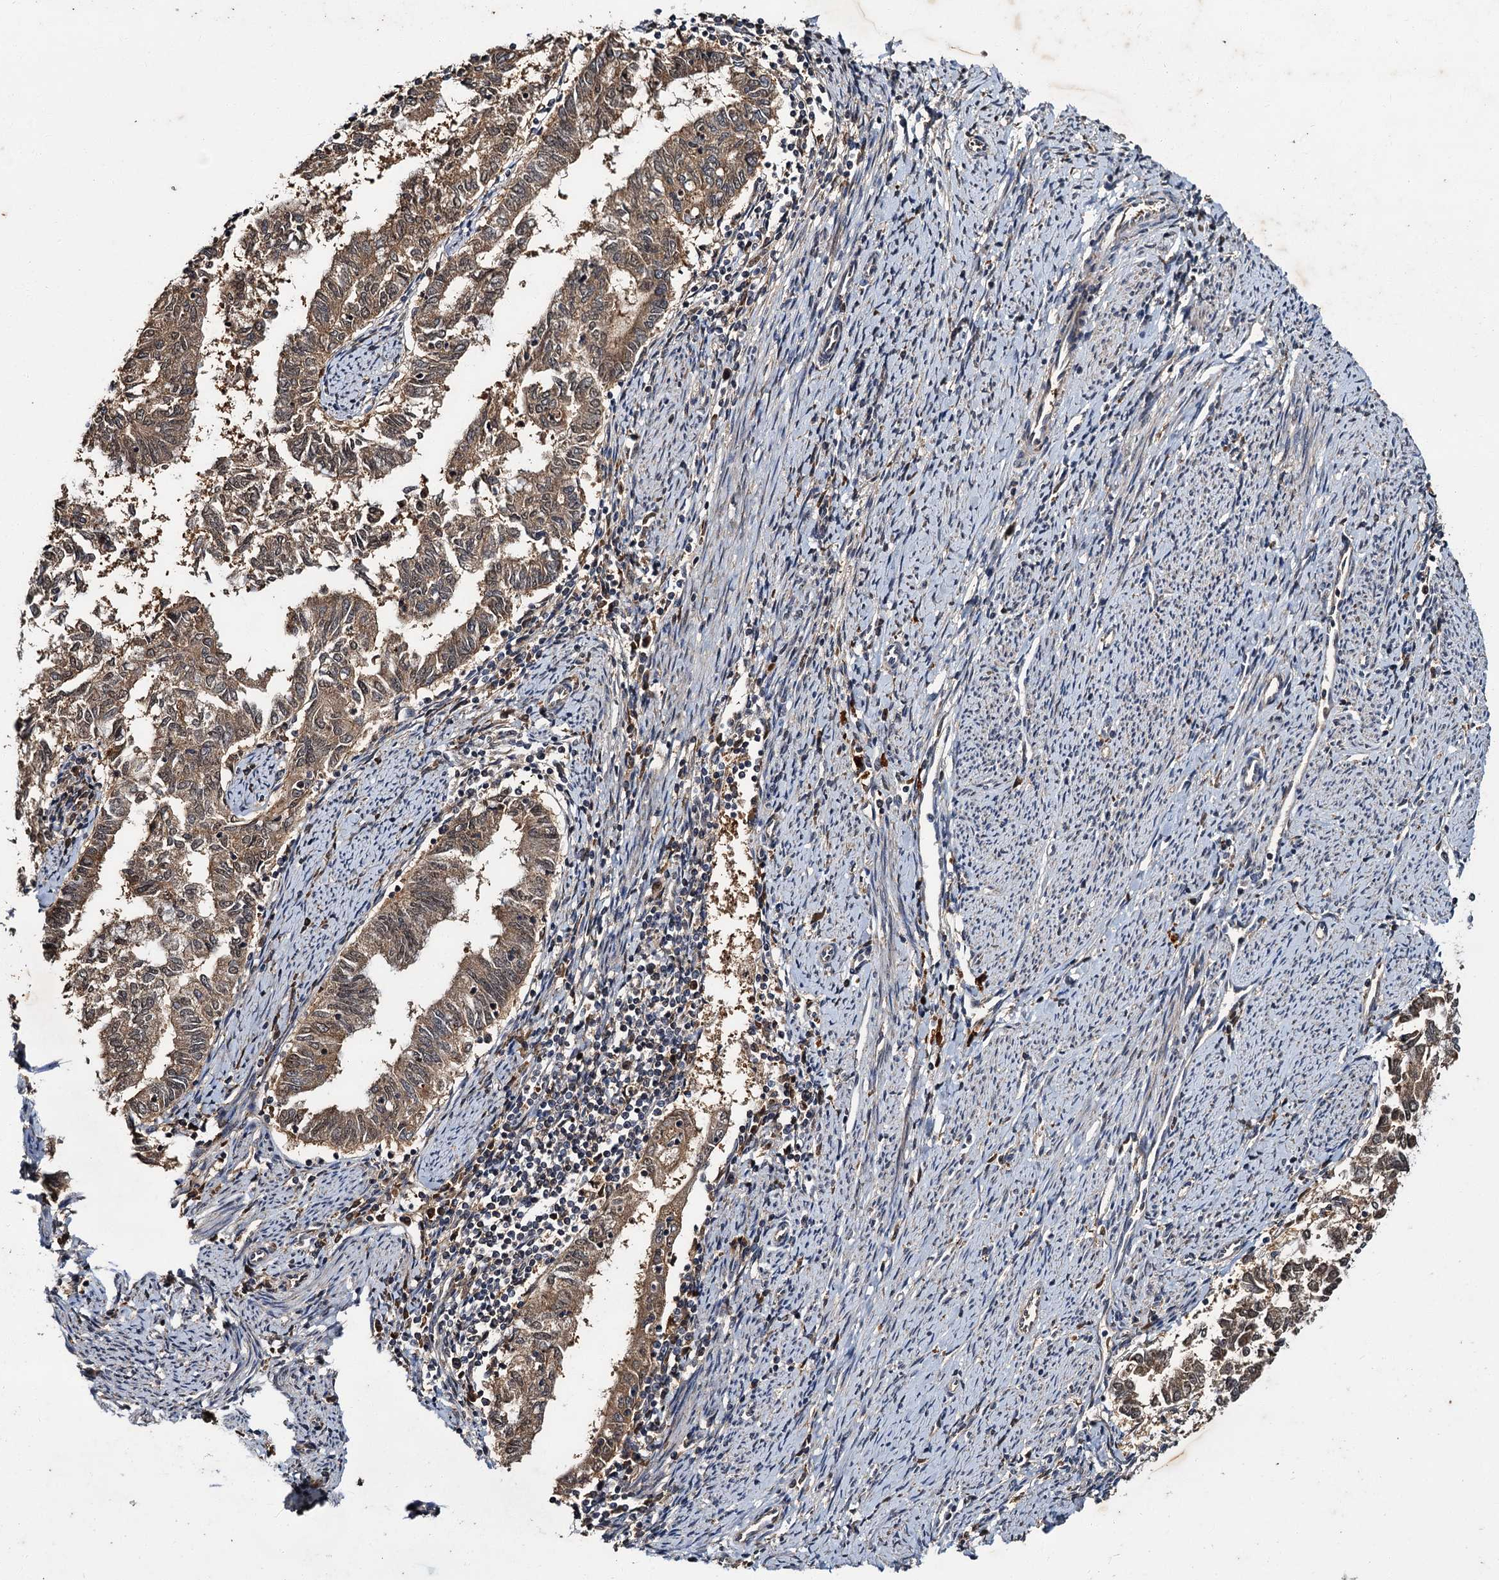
{"staining": {"intensity": "moderate", "quantity": ">75%", "location": "cytoplasmic/membranous,nuclear"}, "tissue": "endometrial cancer", "cell_type": "Tumor cells", "image_type": "cancer", "snomed": [{"axis": "morphology", "description": "Adenocarcinoma, NOS"}, {"axis": "topography", "description": "Endometrium"}], "caption": "Immunohistochemical staining of human adenocarcinoma (endometrial) displays medium levels of moderate cytoplasmic/membranous and nuclear staining in approximately >75% of tumor cells.", "gene": "SLC46A3", "patient": {"sex": "female", "age": 79}}